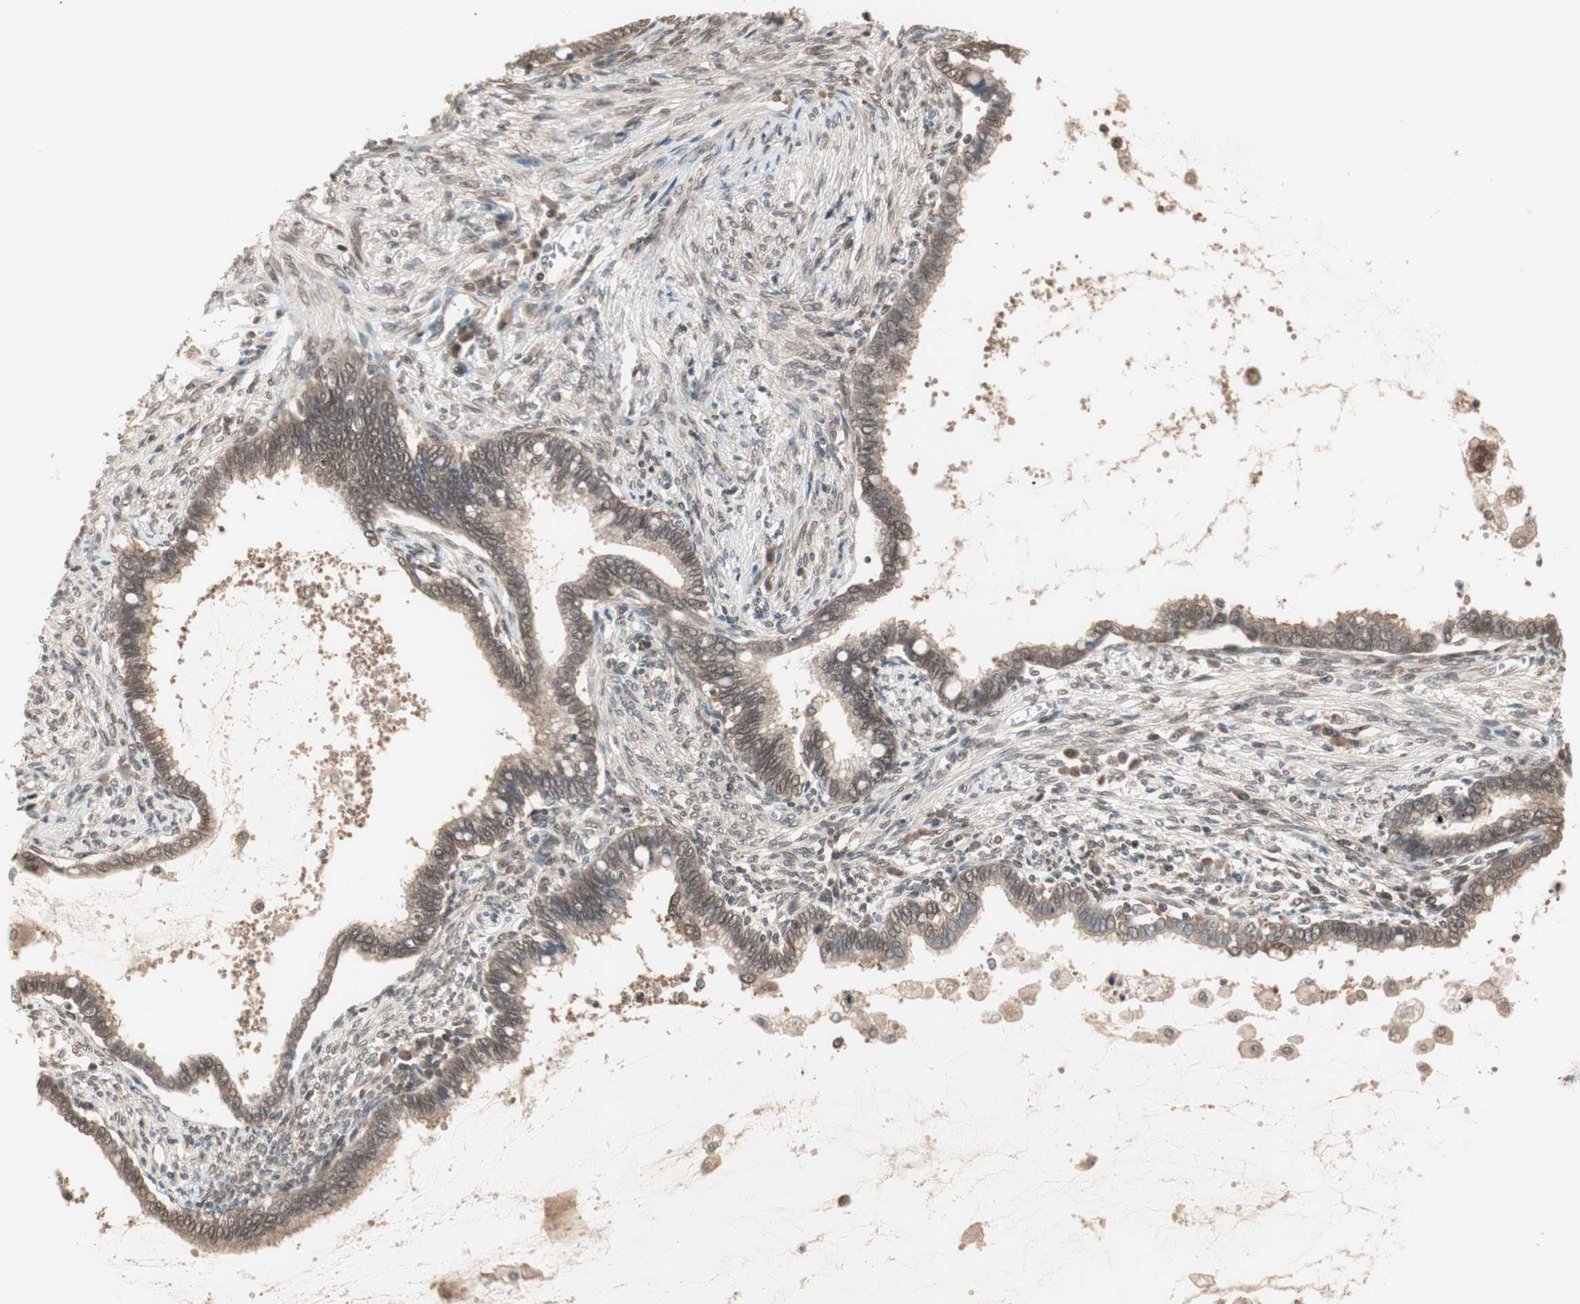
{"staining": {"intensity": "moderate", "quantity": ">75%", "location": "cytoplasmic/membranous"}, "tissue": "cervical cancer", "cell_type": "Tumor cells", "image_type": "cancer", "snomed": [{"axis": "morphology", "description": "Adenocarcinoma, NOS"}, {"axis": "topography", "description": "Cervix"}], "caption": "High-magnification brightfield microscopy of cervical cancer stained with DAB (3,3'-diaminobenzidine) (brown) and counterstained with hematoxylin (blue). tumor cells exhibit moderate cytoplasmic/membranous expression is present in about>75% of cells. (DAB IHC with brightfield microscopy, high magnification).", "gene": "UBE2I", "patient": {"sex": "female", "age": 44}}